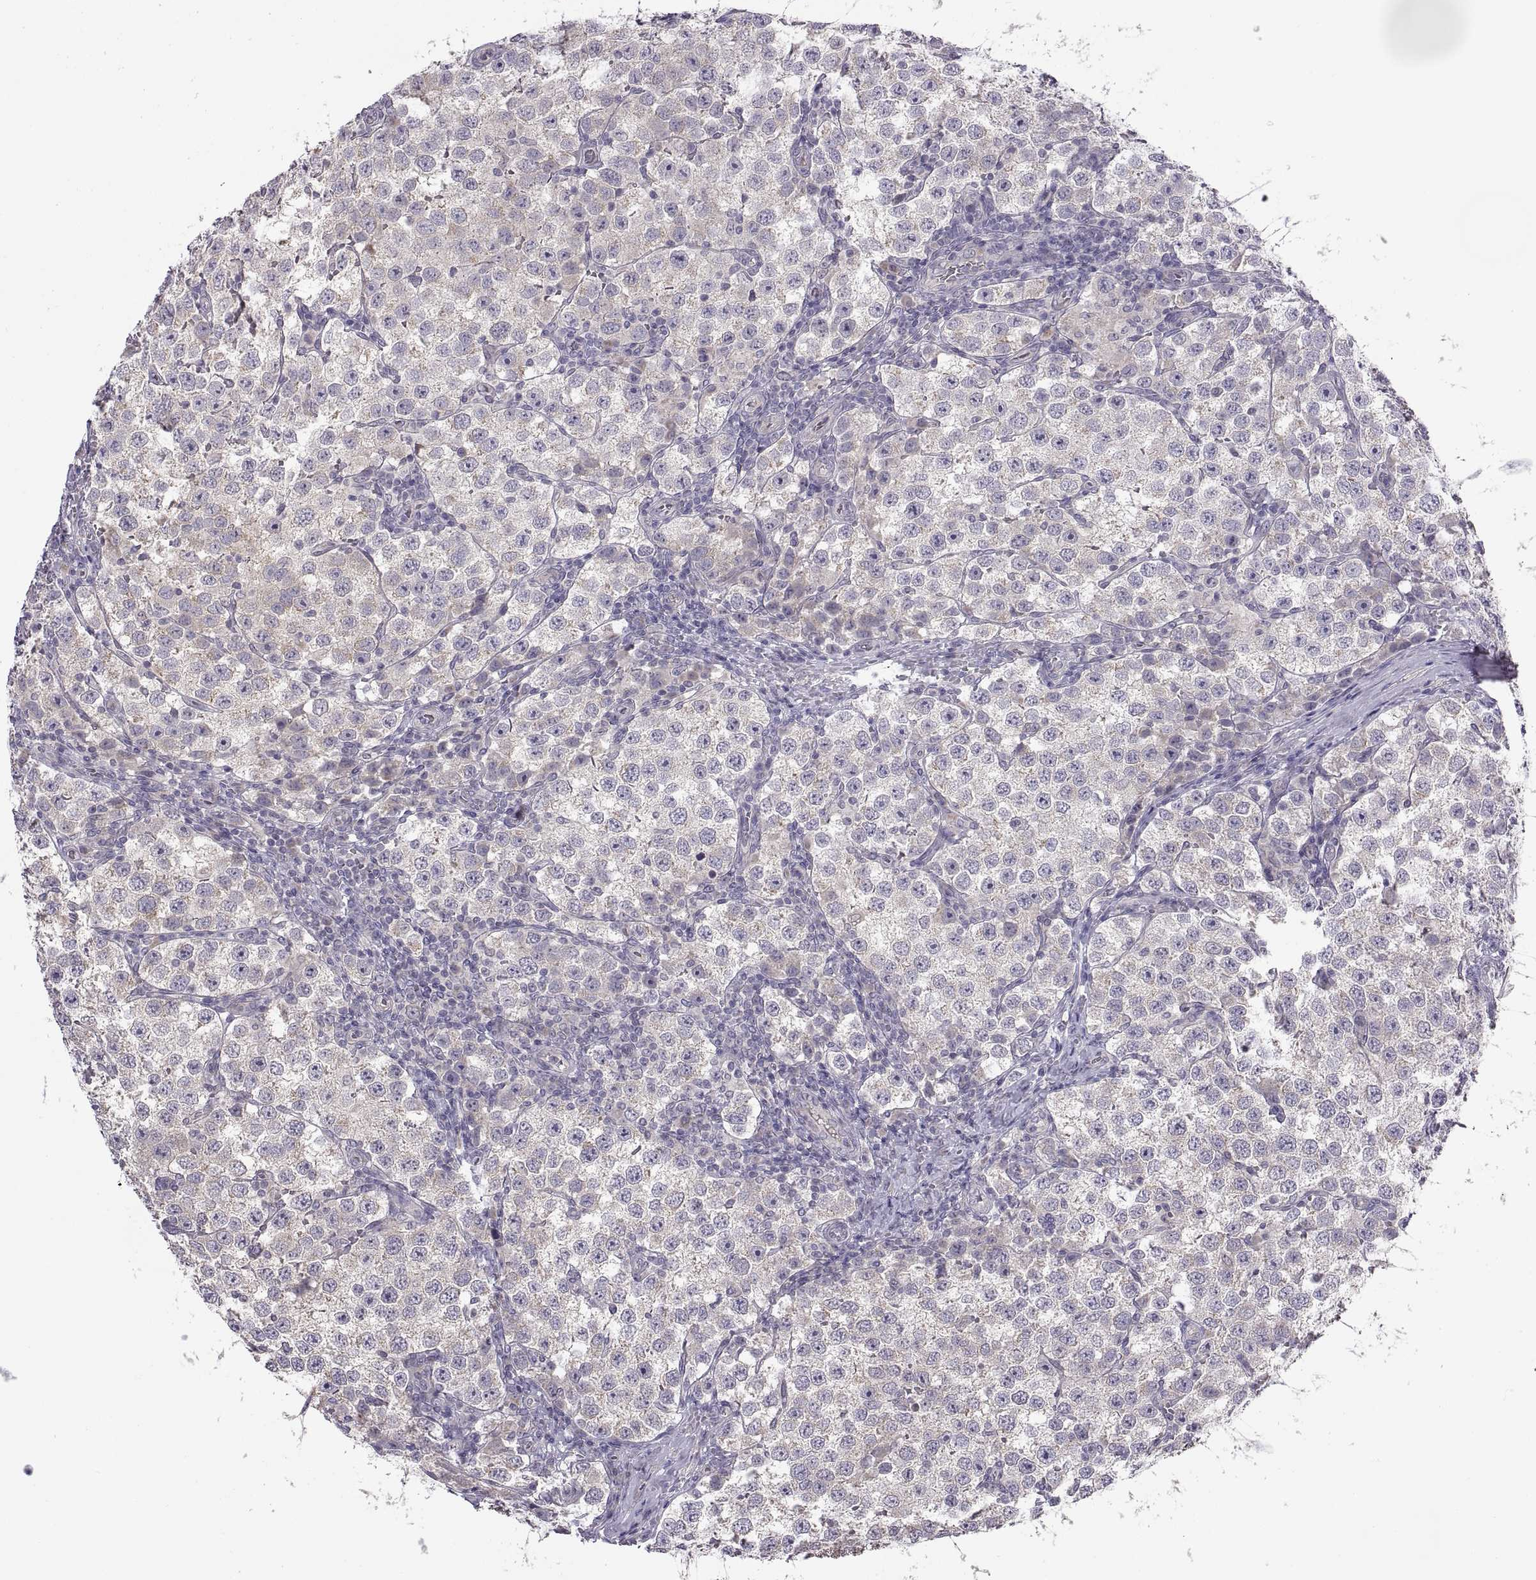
{"staining": {"intensity": "weak", "quantity": "25%-75%", "location": "cytoplasmic/membranous"}, "tissue": "testis cancer", "cell_type": "Tumor cells", "image_type": "cancer", "snomed": [{"axis": "morphology", "description": "Seminoma, NOS"}, {"axis": "topography", "description": "Testis"}], "caption": "High-magnification brightfield microscopy of testis seminoma stained with DAB (3,3'-diaminobenzidine) (brown) and counterstained with hematoxylin (blue). tumor cells exhibit weak cytoplasmic/membranous positivity is appreciated in approximately25%-75% of cells. (DAB (3,3'-diaminobenzidine) IHC with brightfield microscopy, high magnification).", "gene": "ACSBG2", "patient": {"sex": "male", "age": 37}}